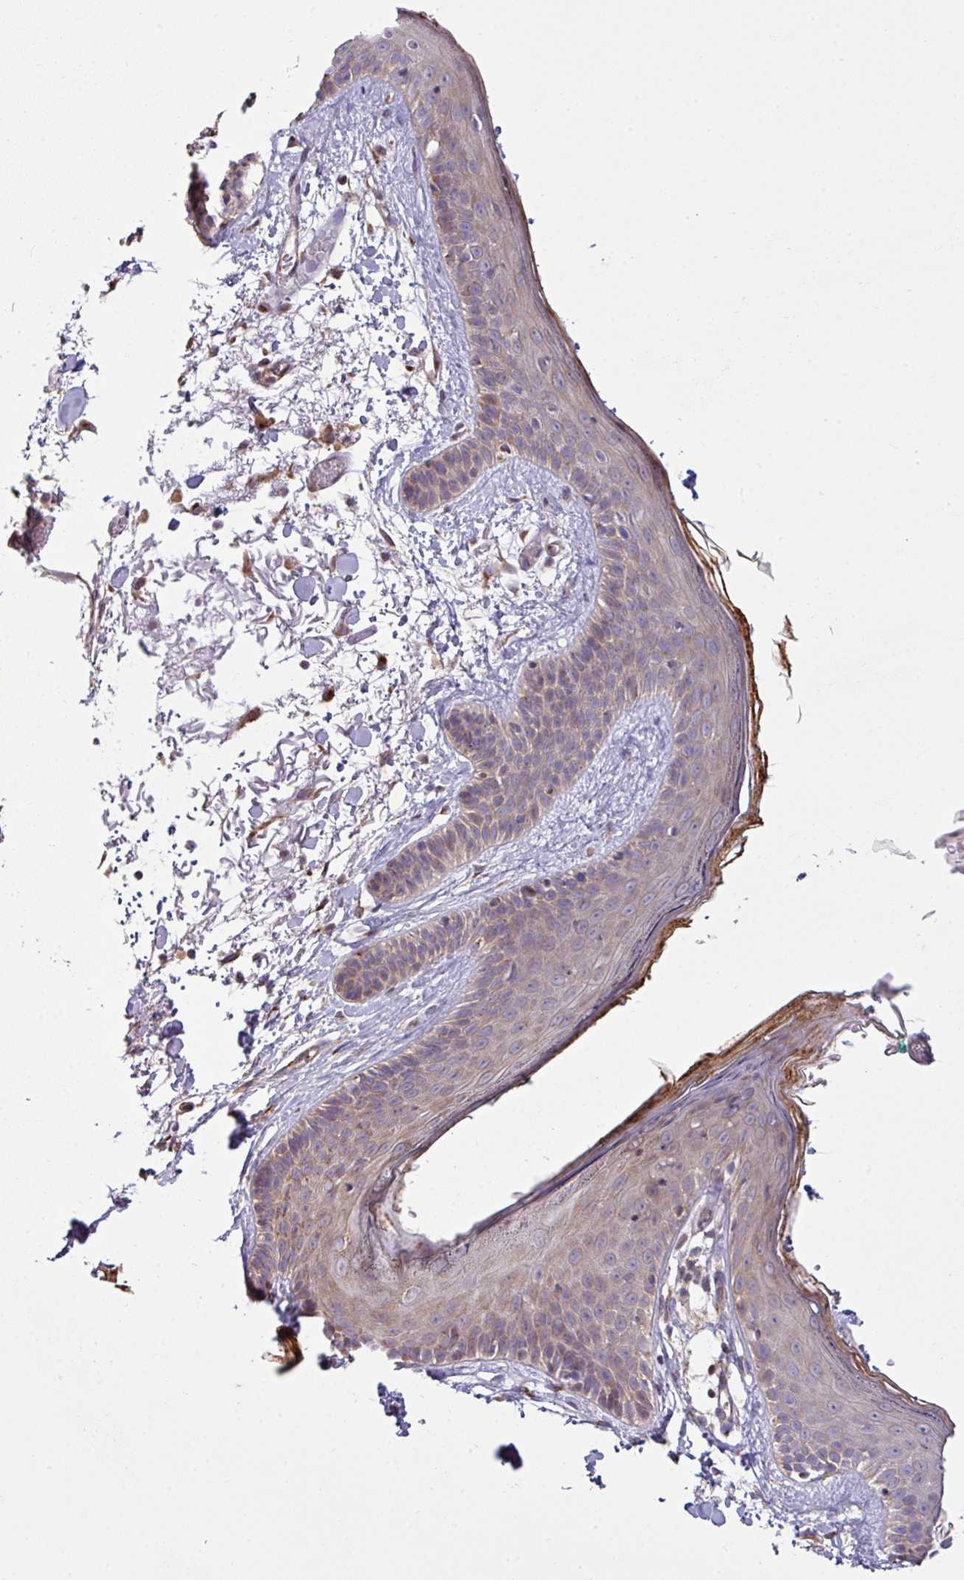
{"staining": {"intensity": "moderate", "quantity": "<25%", "location": "cytoplasmic/membranous"}, "tissue": "skin", "cell_type": "Fibroblasts", "image_type": "normal", "snomed": [{"axis": "morphology", "description": "Normal tissue, NOS"}, {"axis": "topography", "description": "Skin"}], "caption": "This image exhibits immunohistochemistry (IHC) staining of benign human skin, with low moderate cytoplasmic/membranous positivity in about <25% of fibroblasts.", "gene": "TIMMDC1", "patient": {"sex": "male", "age": 79}}